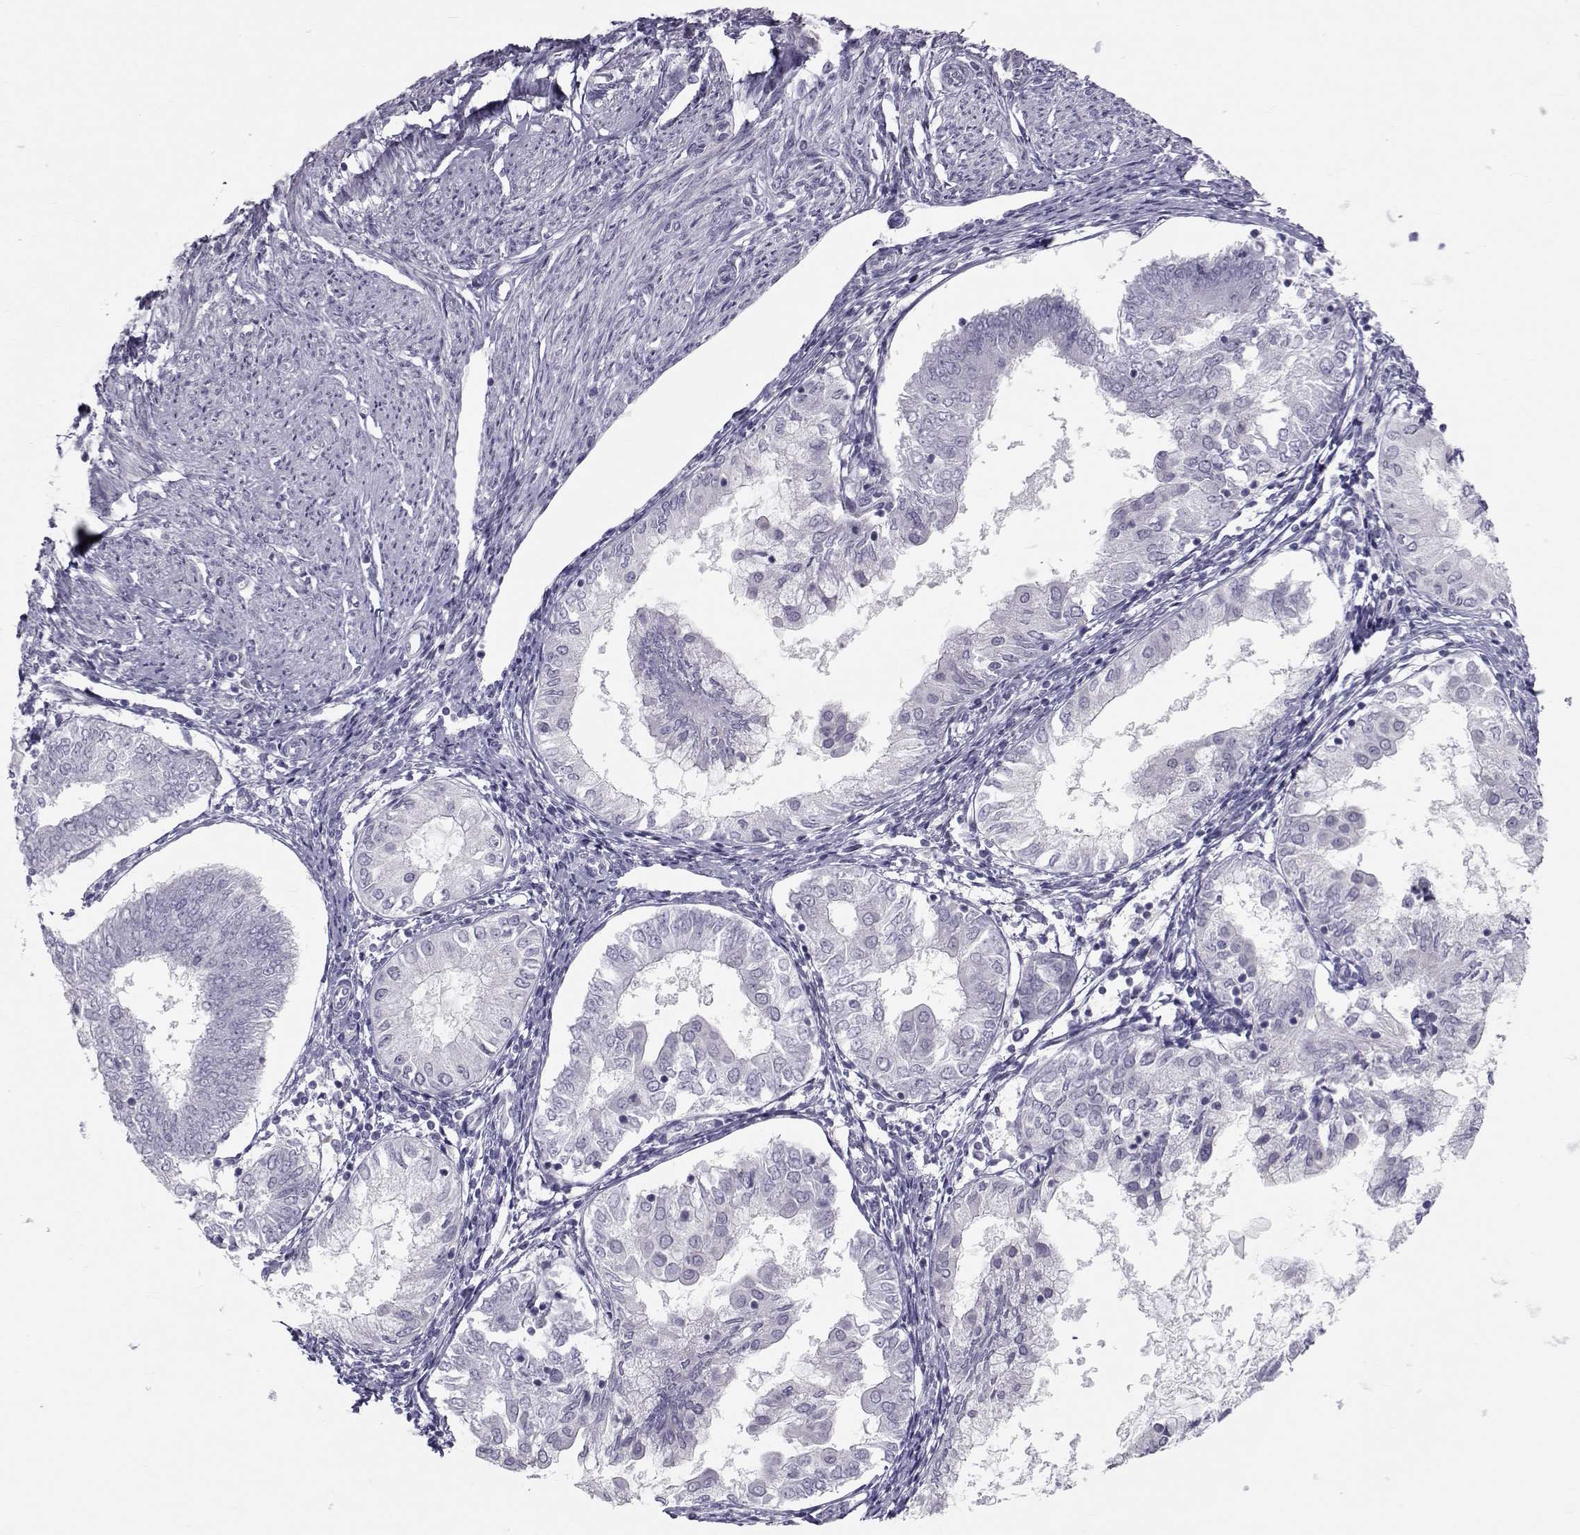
{"staining": {"intensity": "negative", "quantity": "none", "location": "none"}, "tissue": "endometrial cancer", "cell_type": "Tumor cells", "image_type": "cancer", "snomed": [{"axis": "morphology", "description": "Adenocarcinoma, NOS"}, {"axis": "topography", "description": "Endometrium"}], "caption": "The histopathology image exhibits no significant positivity in tumor cells of endometrial adenocarcinoma.", "gene": "GARIN3", "patient": {"sex": "female", "age": 68}}